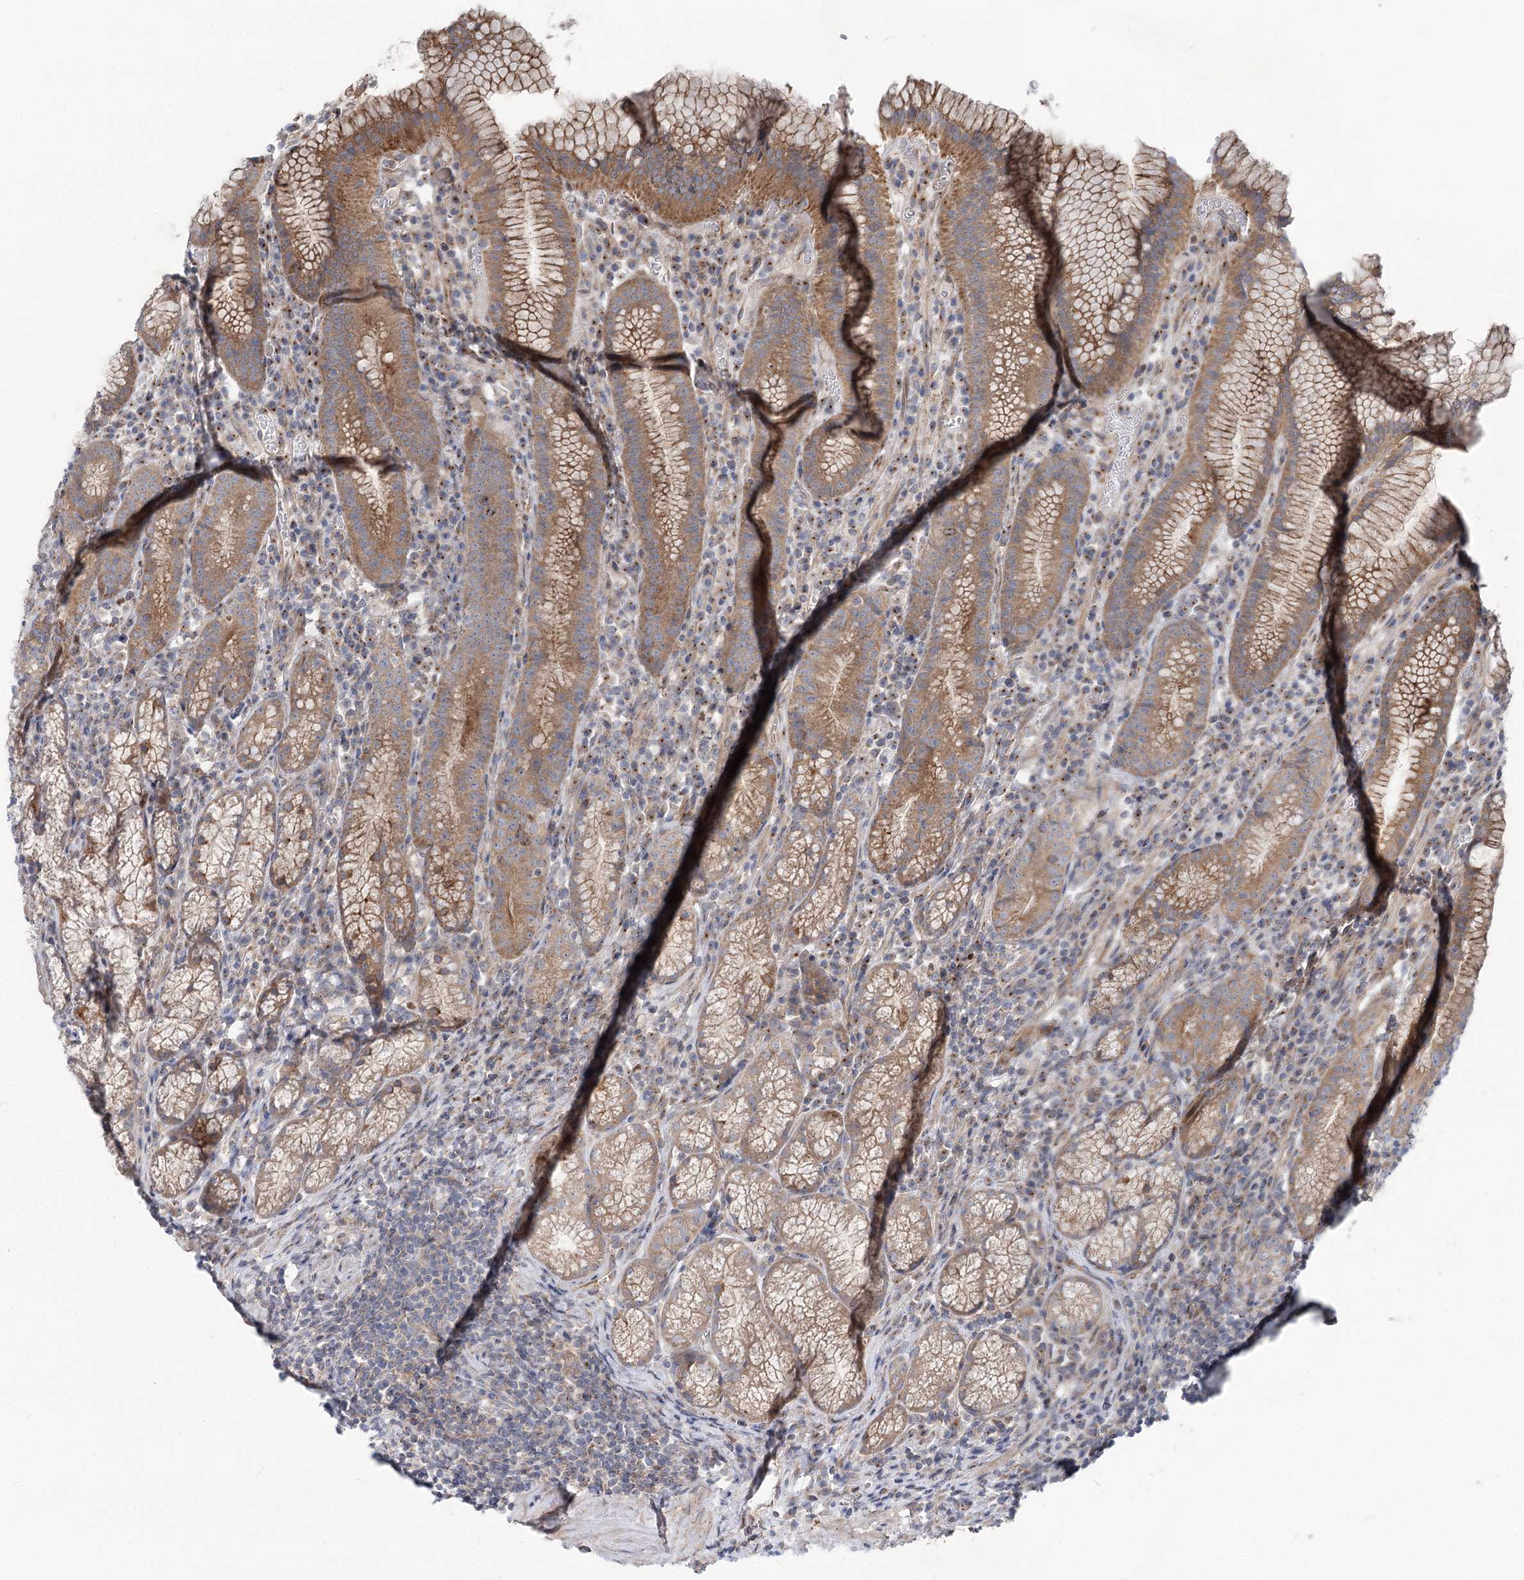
{"staining": {"intensity": "moderate", "quantity": "25%-75%", "location": "cytoplasmic/membranous"}, "tissue": "stomach", "cell_type": "Glandular cells", "image_type": "normal", "snomed": [{"axis": "morphology", "description": "Normal tissue, NOS"}, {"axis": "topography", "description": "Stomach"}], "caption": "Immunohistochemistry of normal stomach demonstrates medium levels of moderate cytoplasmic/membranous positivity in about 25%-75% of glandular cells.", "gene": "SCN11A", "patient": {"sex": "male", "age": 55}}